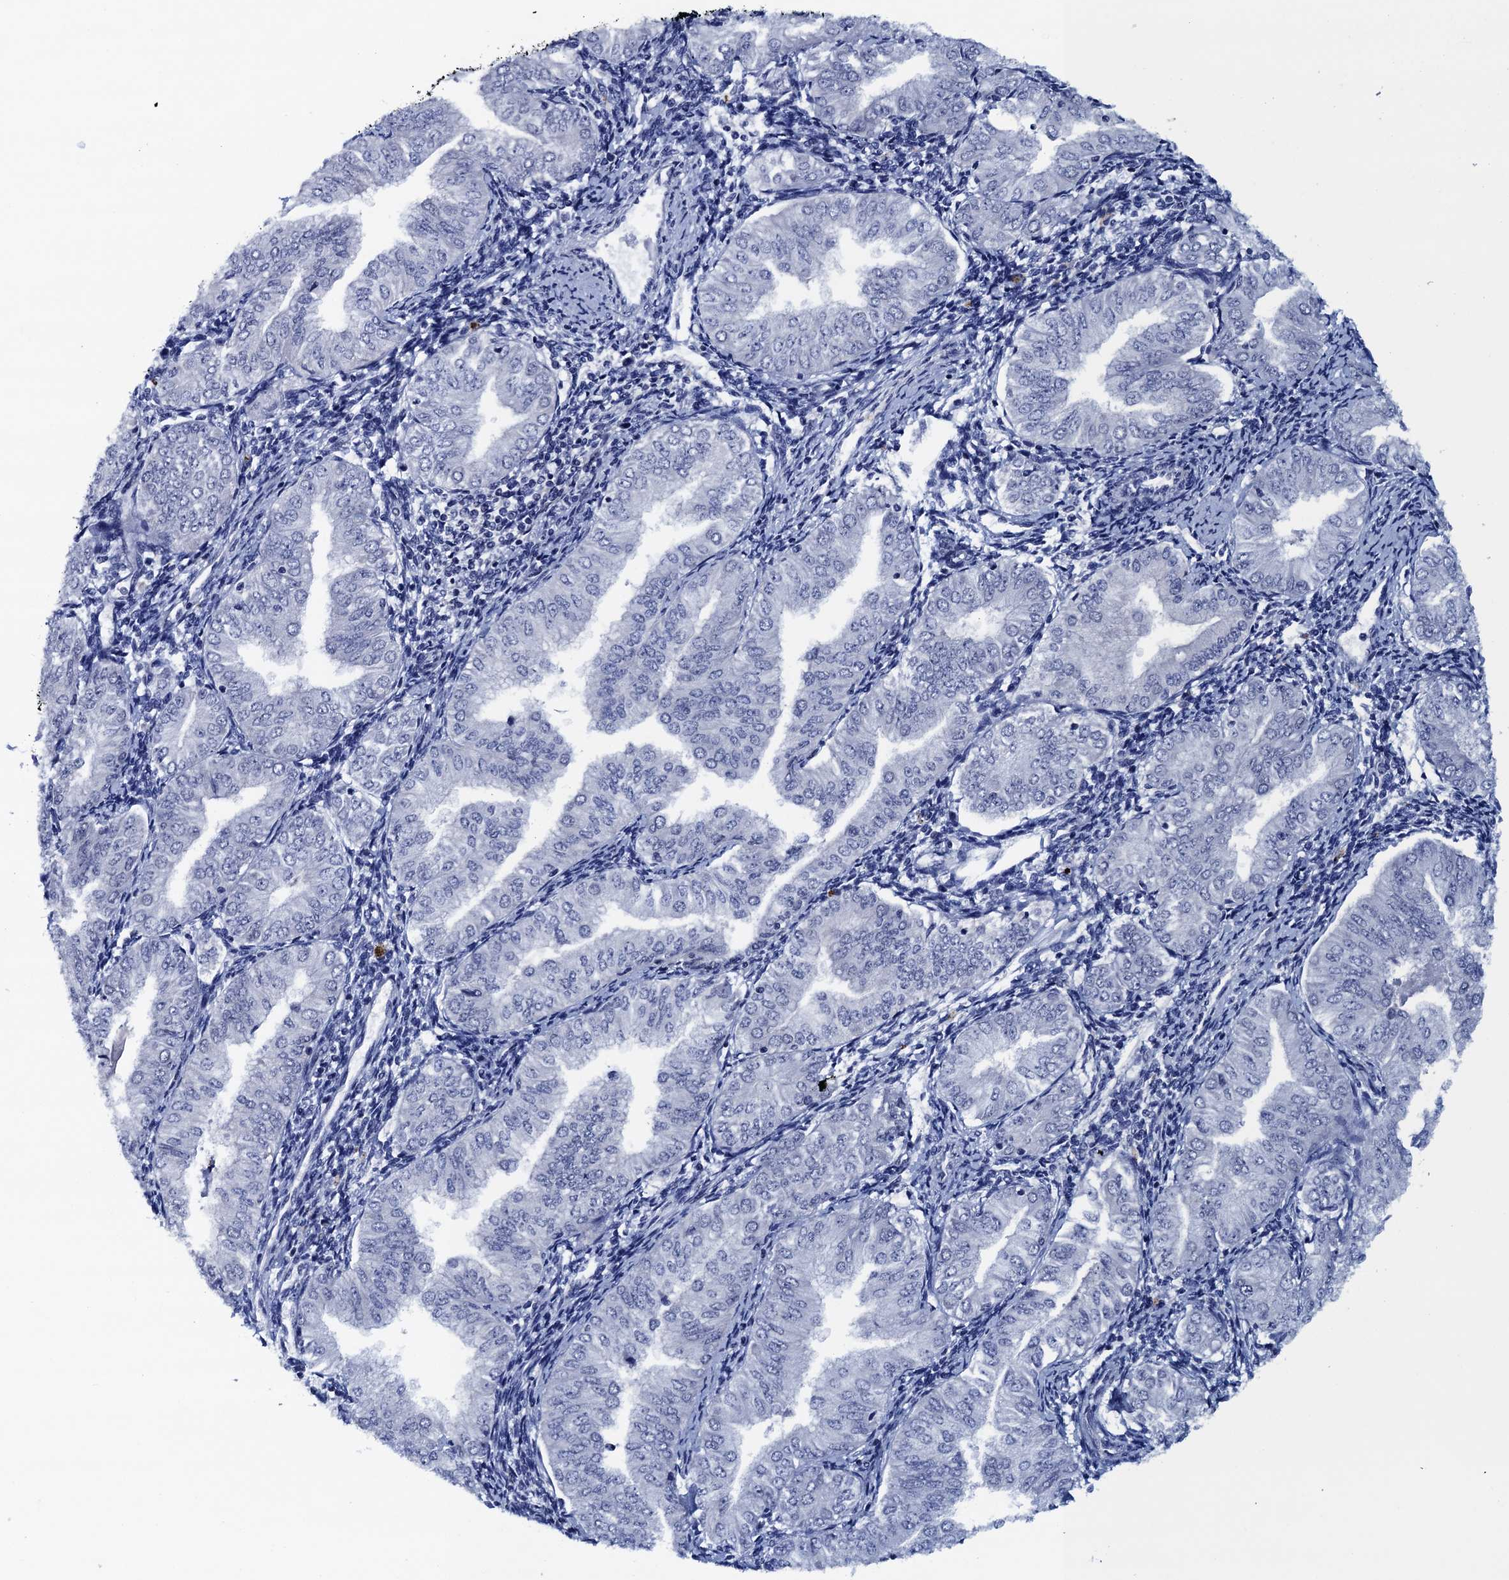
{"staining": {"intensity": "negative", "quantity": "none", "location": "none"}, "tissue": "endometrial cancer", "cell_type": "Tumor cells", "image_type": "cancer", "snomed": [{"axis": "morphology", "description": "Normal tissue, NOS"}, {"axis": "morphology", "description": "Adenocarcinoma, NOS"}, {"axis": "topography", "description": "Endometrium"}], "caption": "DAB immunohistochemical staining of human endometrial adenocarcinoma exhibits no significant staining in tumor cells.", "gene": "FNBP4", "patient": {"sex": "female", "age": 53}}